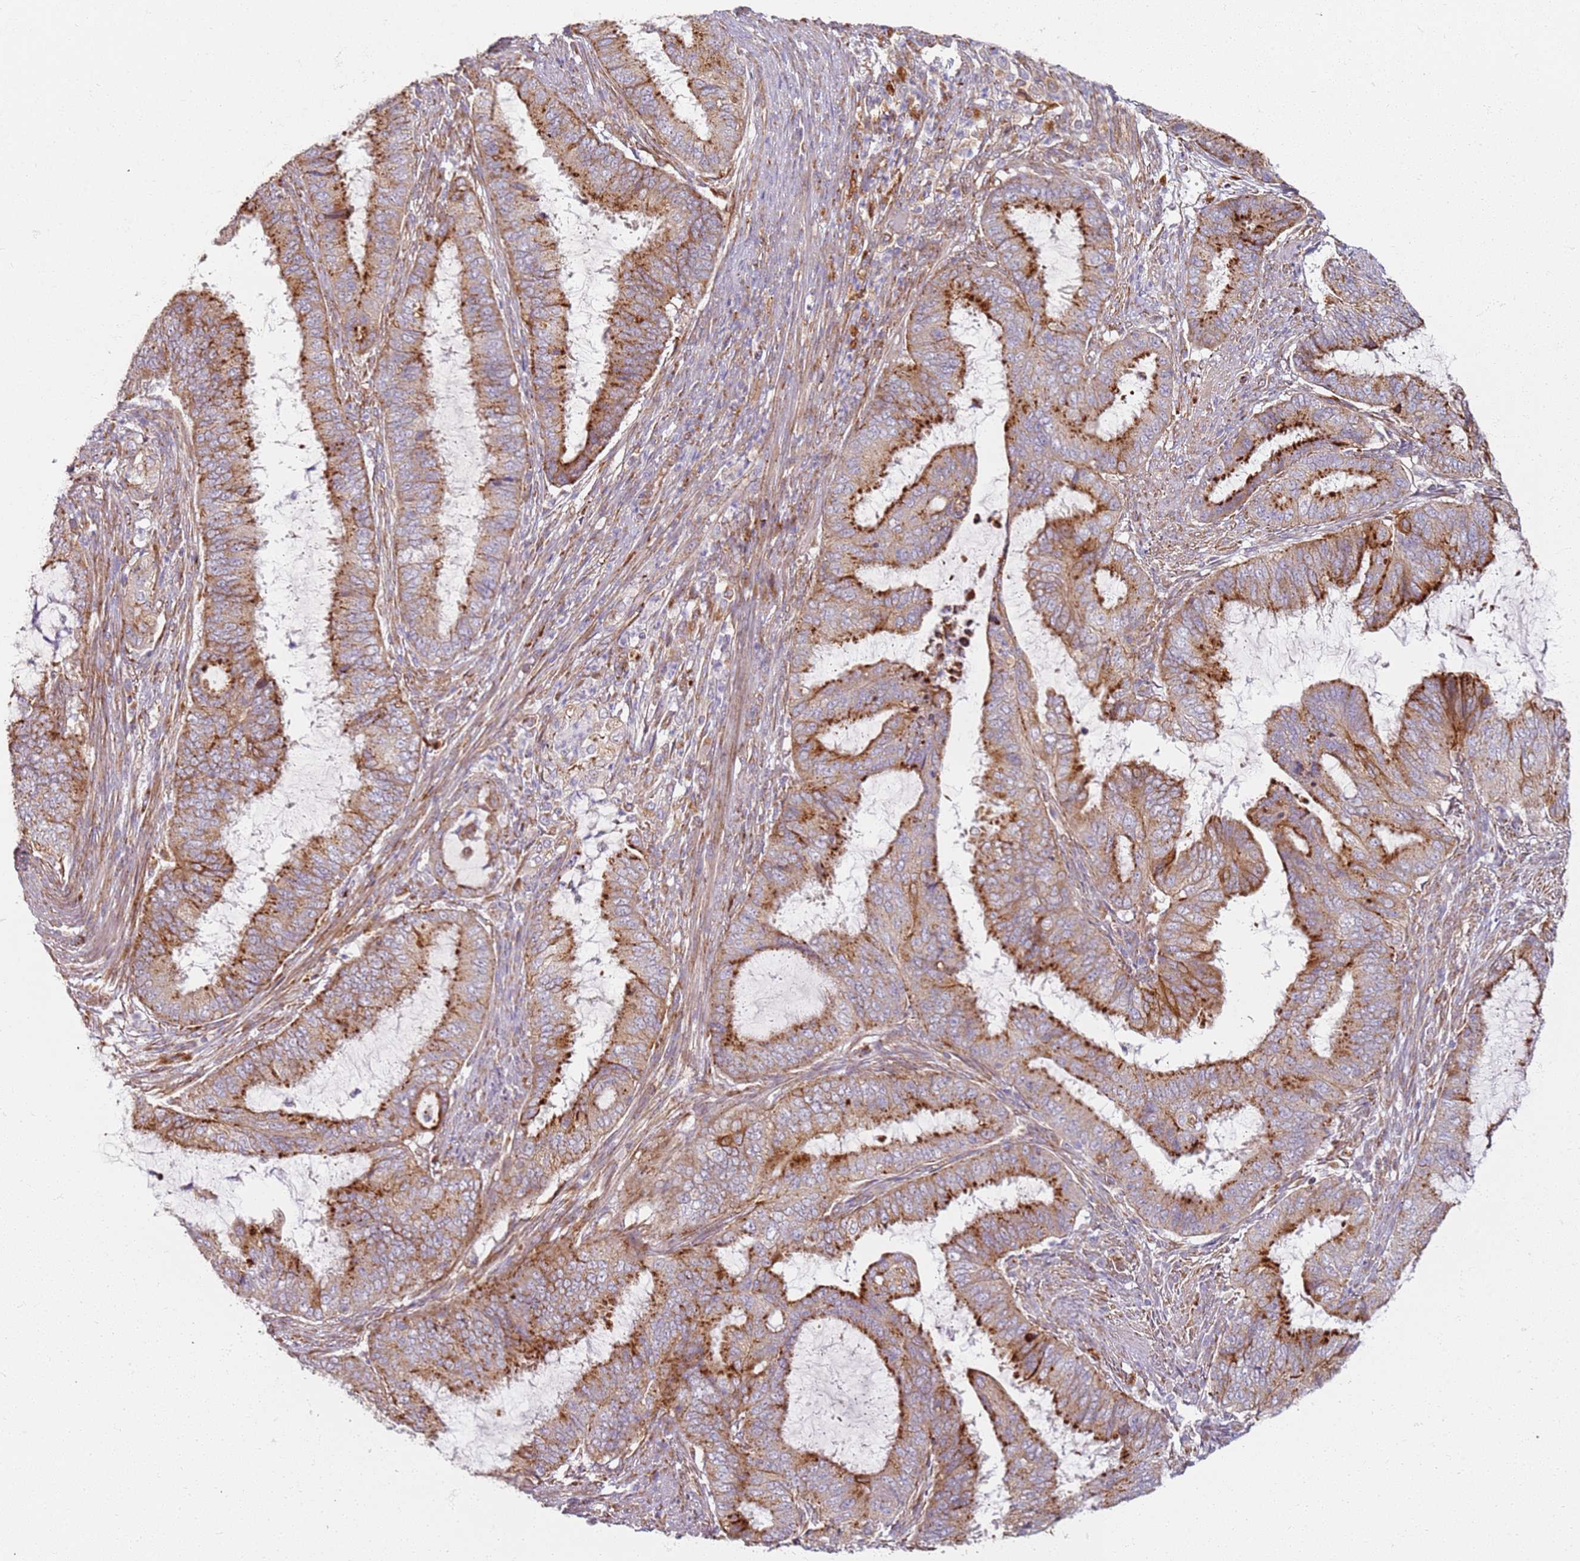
{"staining": {"intensity": "moderate", "quantity": ">75%", "location": "cytoplasmic/membranous"}, "tissue": "endometrial cancer", "cell_type": "Tumor cells", "image_type": "cancer", "snomed": [{"axis": "morphology", "description": "Adenocarcinoma, NOS"}, {"axis": "topography", "description": "Endometrium"}], "caption": "High-magnification brightfield microscopy of endometrial cancer (adenocarcinoma) stained with DAB (brown) and counterstained with hematoxylin (blue). tumor cells exhibit moderate cytoplasmic/membranous positivity is present in about>75% of cells. (DAB (3,3'-diaminobenzidine) = brown stain, brightfield microscopy at high magnification).", "gene": "PROKR2", "patient": {"sex": "female", "age": 51}}